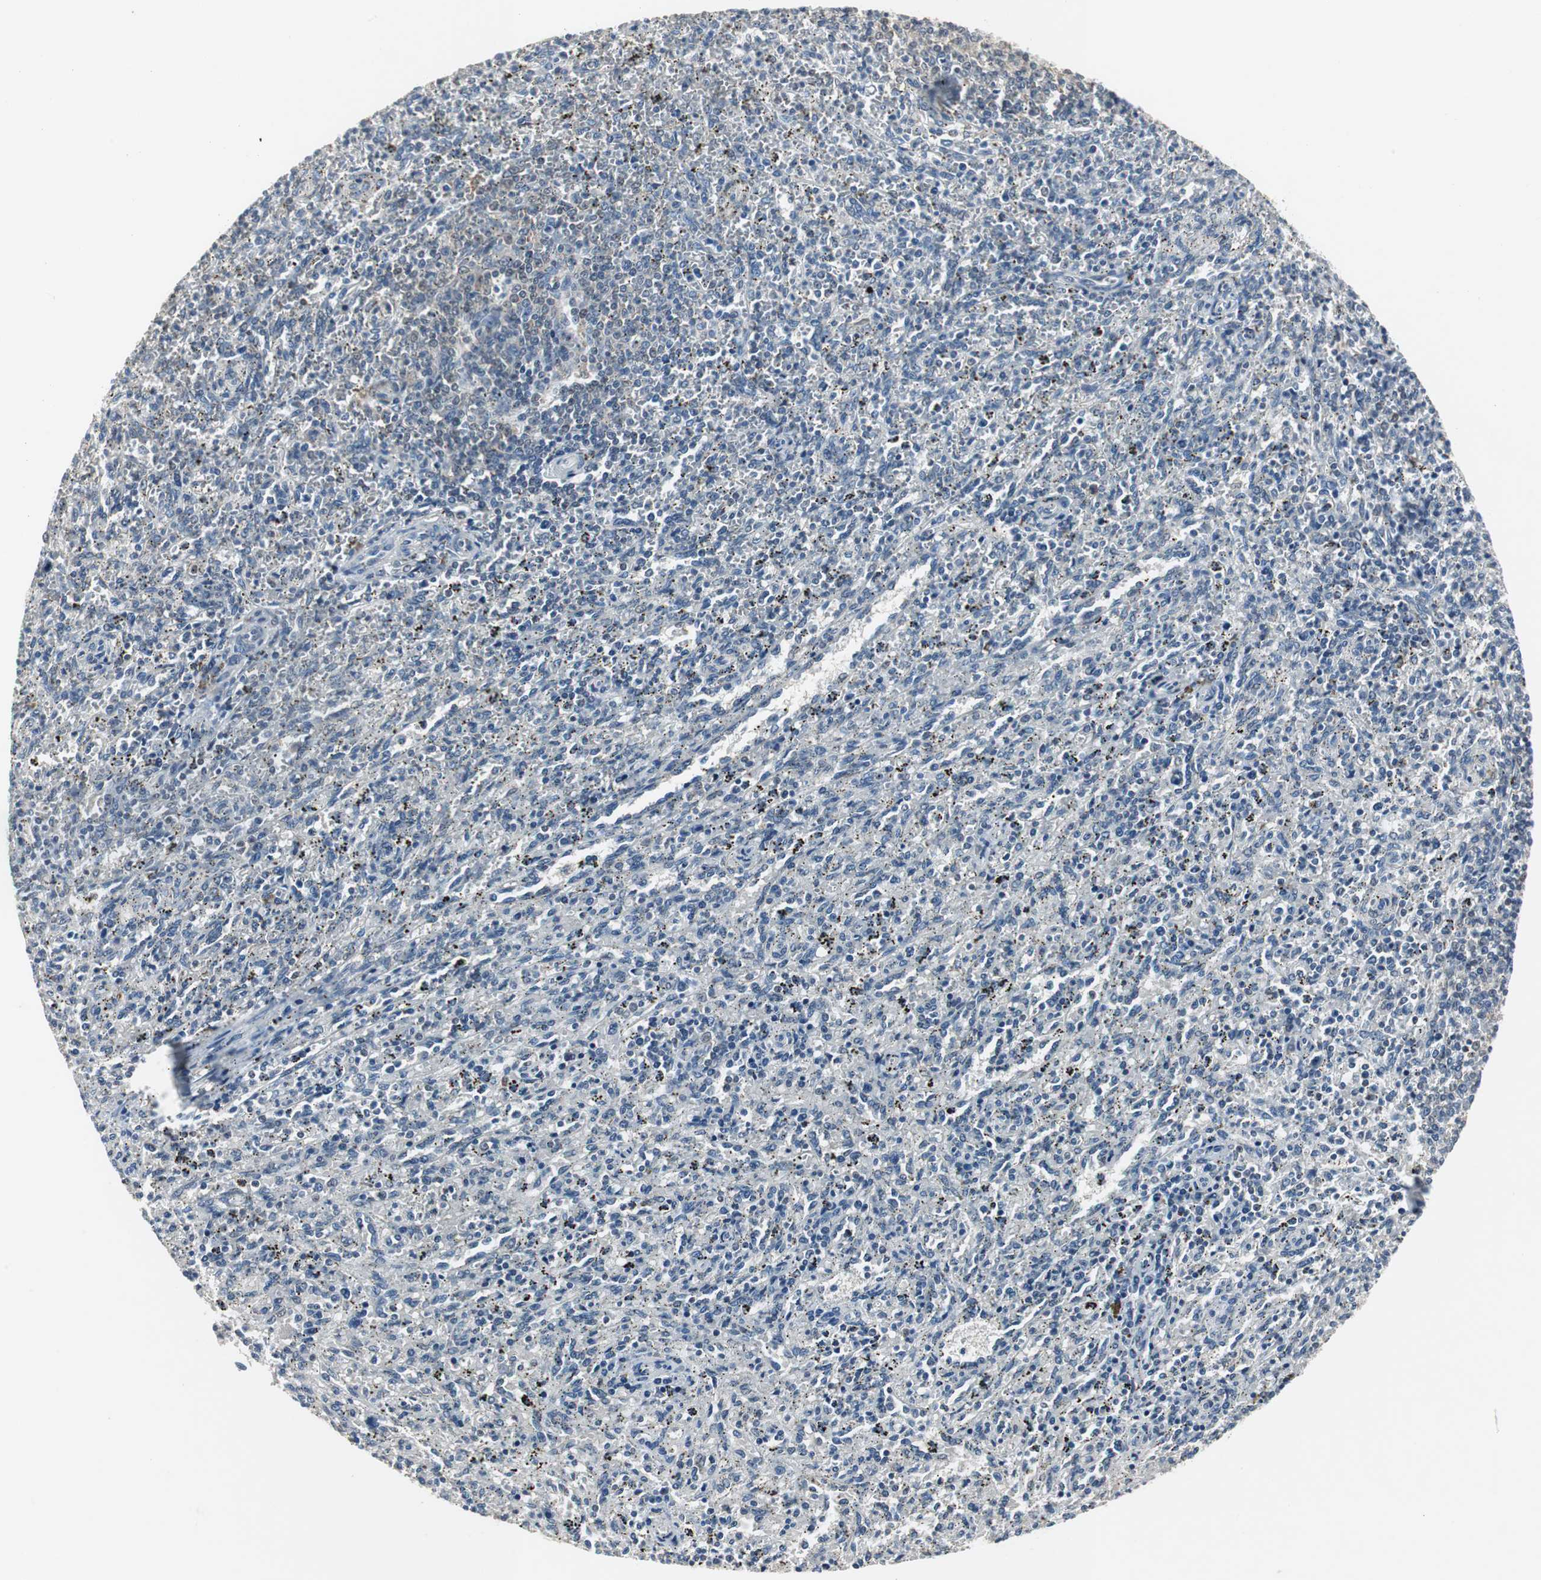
{"staining": {"intensity": "weak", "quantity": "<25%", "location": "cytoplasmic/membranous"}, "tissue": "spleen", "cell_type": "Cells in red pulp", "image_type": "normal", "snomed": [{"axis": "morphology", "description": "Normal tissue, NOS"}, {"axis": "topography", "description": "Spleen"}], "caption": "Immunohistochemistry of benign spleen shows no expression in cells in red pulp. (DAB immunohistochemistry visualized using brightfield microscopy, high magnification).", "gene": "CCT5", "patient": {"sex": "female", "age": 10}}